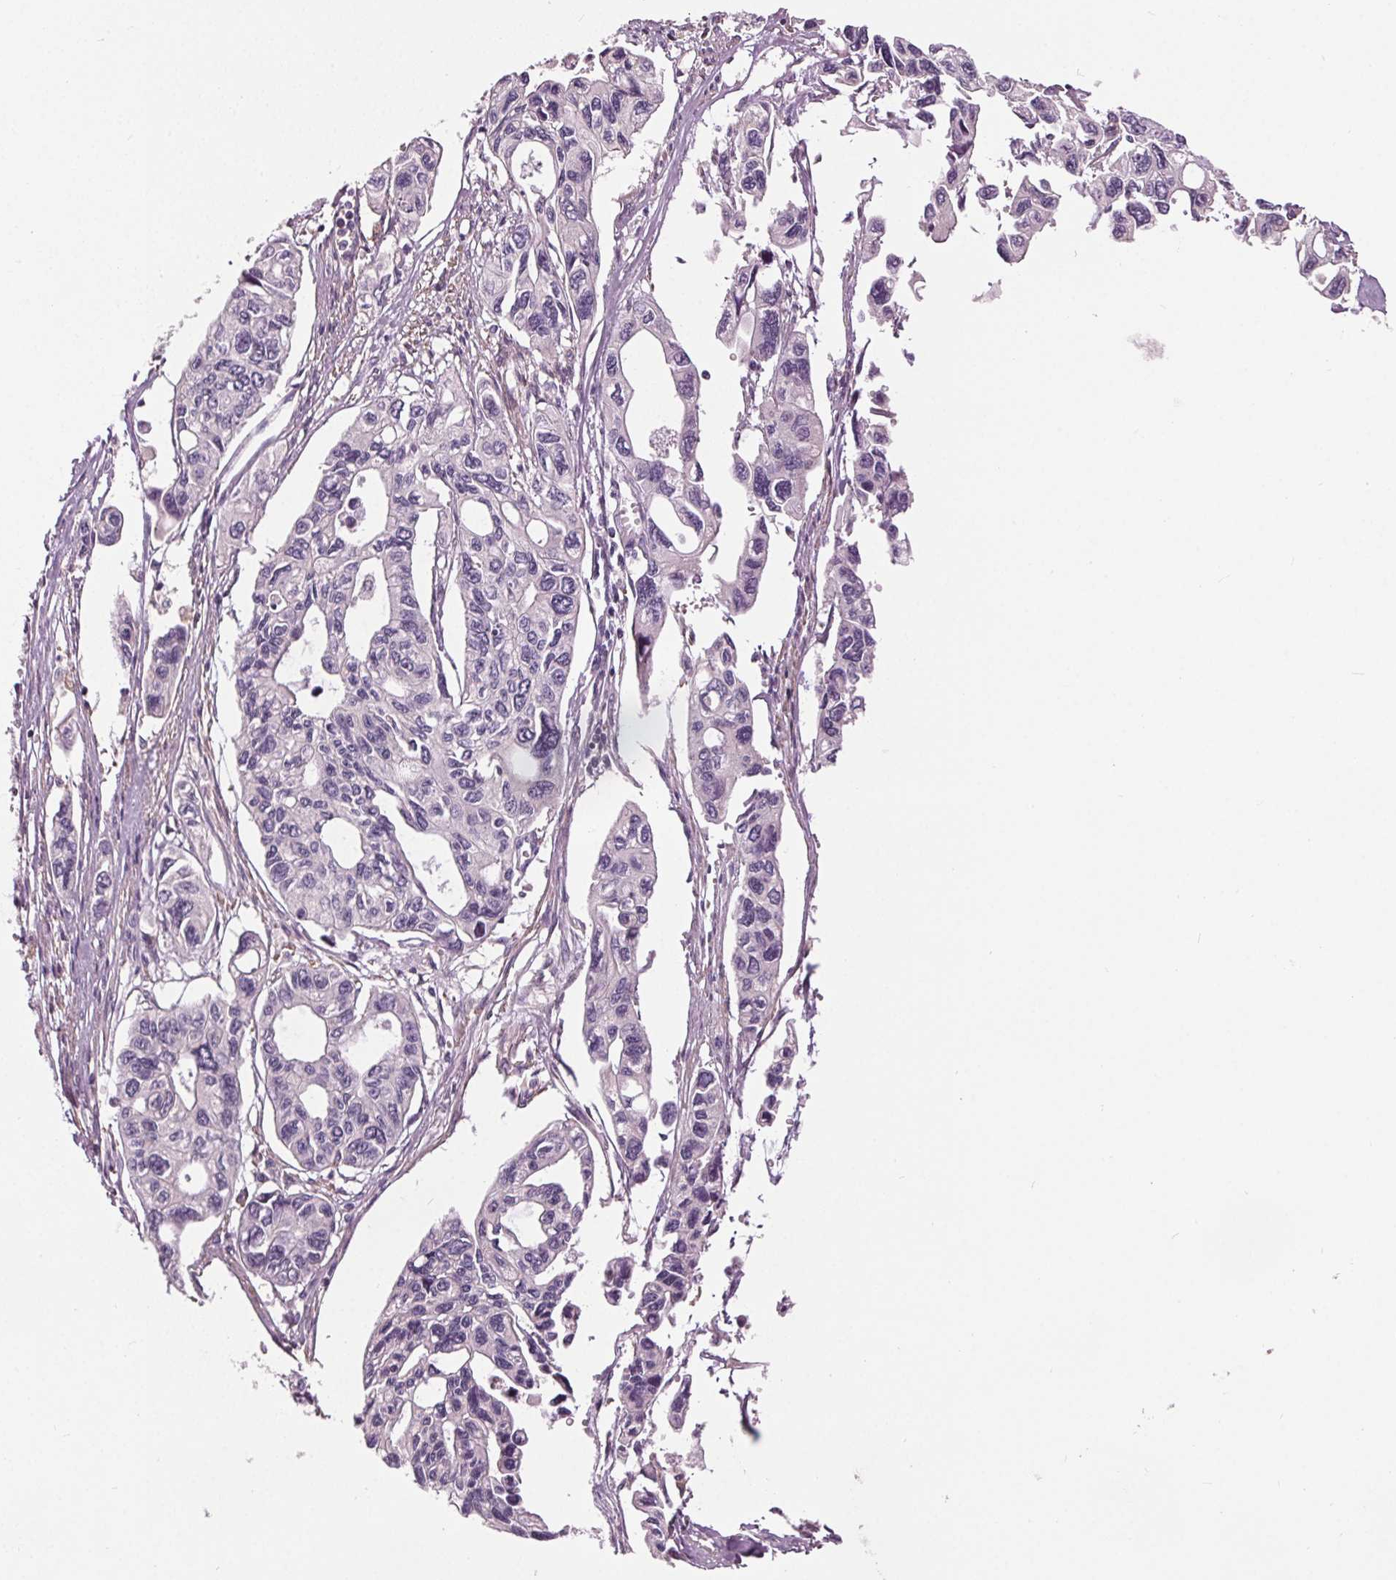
{"staining": {"intensity": "negative", "quantity": "none", "location": "none"}, "tissue": "pancreatic cancer", "cell_type": "Tumor cells", "image_type": "cancer", "snomed": [{"axis": "morphology", "description": "Adenocarcinoma, NOS"}, {"axis": "topography", "description": "Pancreas"}], "caption": "Micrograph shows no significant protein positivity in tumor cells of pancreatic adenocarcinoma. Nuclei are stained in blue.", "gene": "RASA1", "patient": {"sex": "female", "age": 76}}